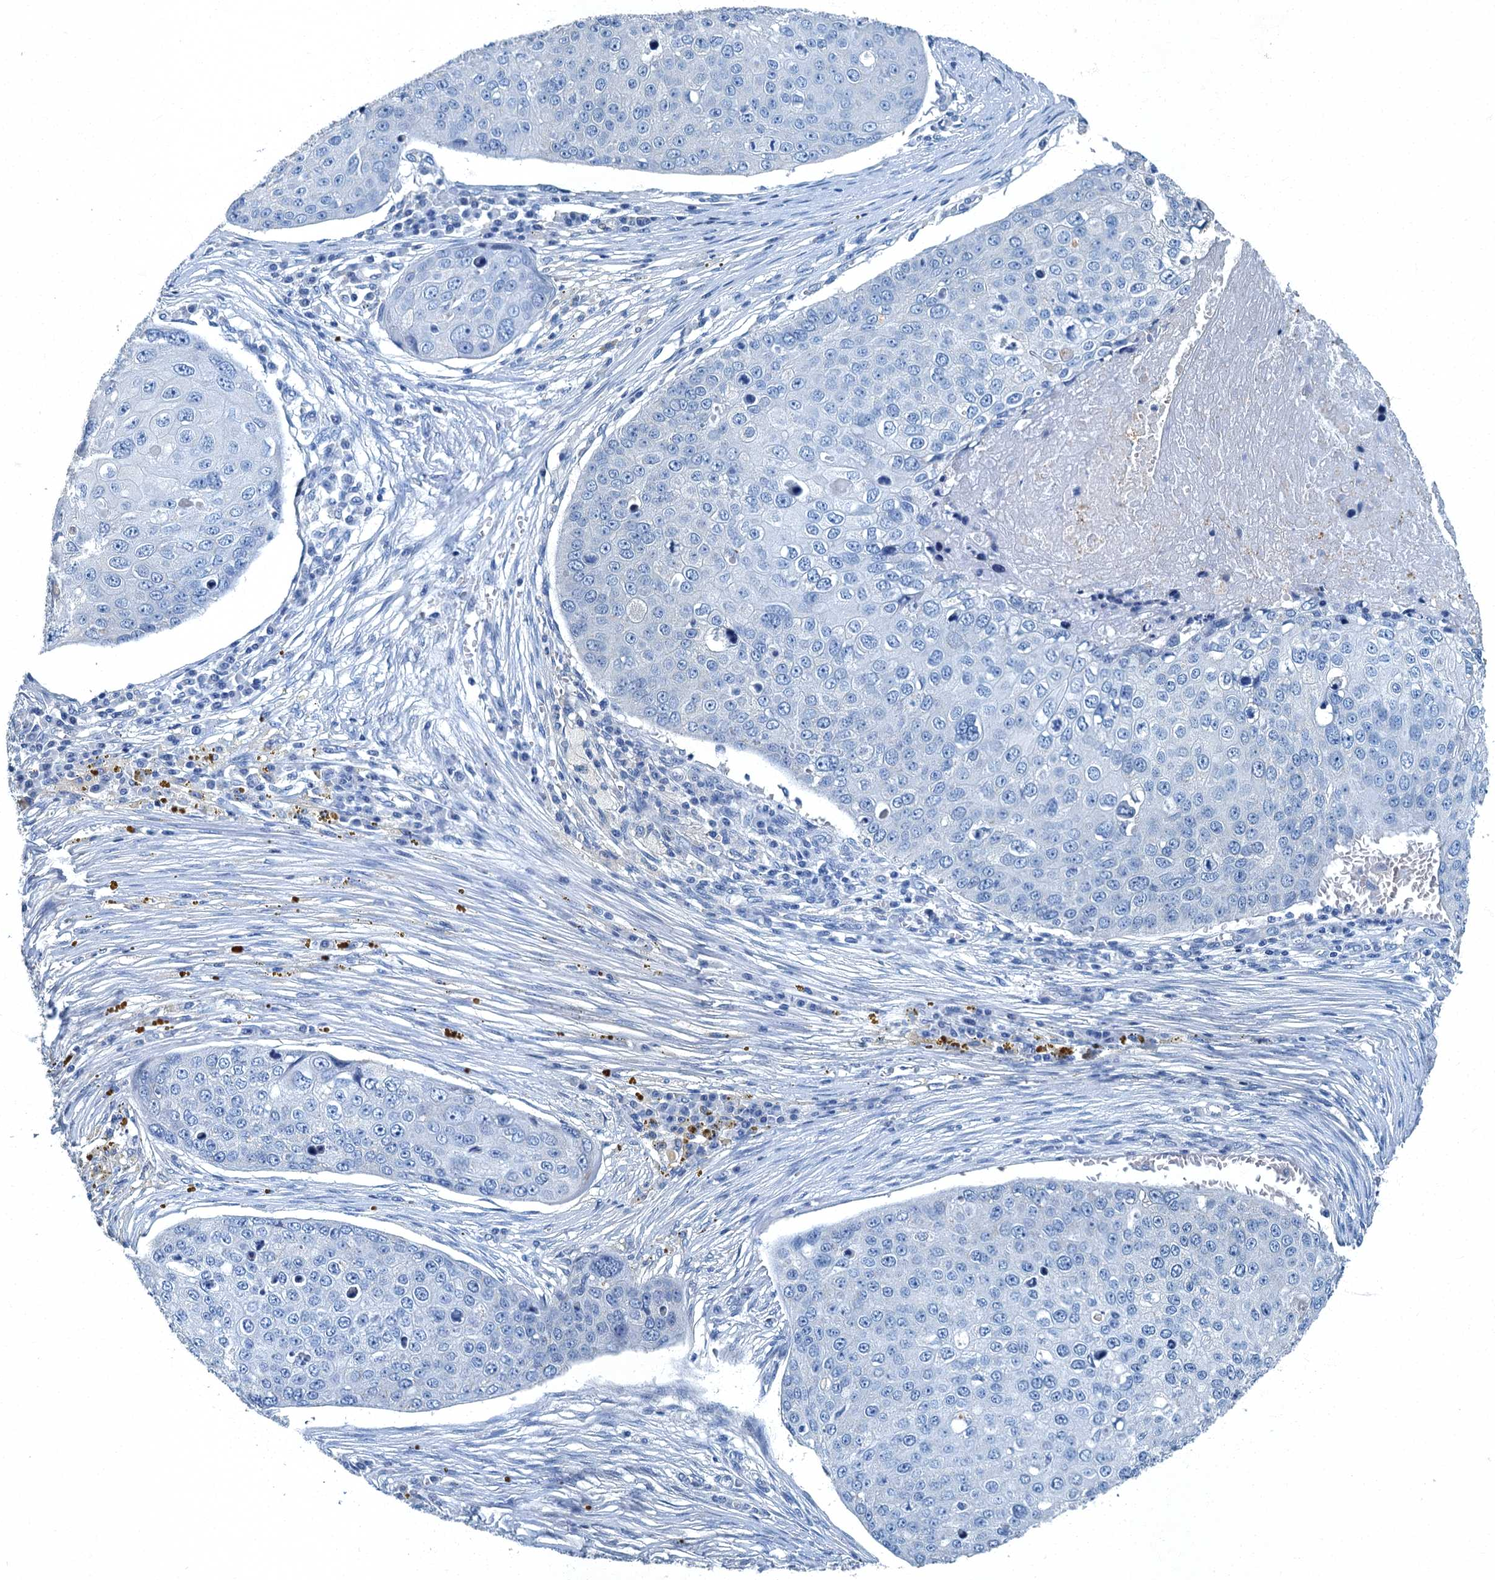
{"staining": {"intensity": "negative", "quantity": "none", "location": "none"}, "tissue": "skin cancer", "cell_type": "Tumor cells", "image_type": "cancer", "snomed": [{"axis": "morphology", "description": "Squamous cell carcinoma, NOS"}, {"axis": "topography", "description": "Skin"}], "caption": "High magnification brightfield microscopy of skin cancer stained with DAB (brown) and counterstained with hematoxylin (blue): tumor cells show no significant expression.", "gene": "GADL1", "patient": {"sex": "male", "age": 71}}